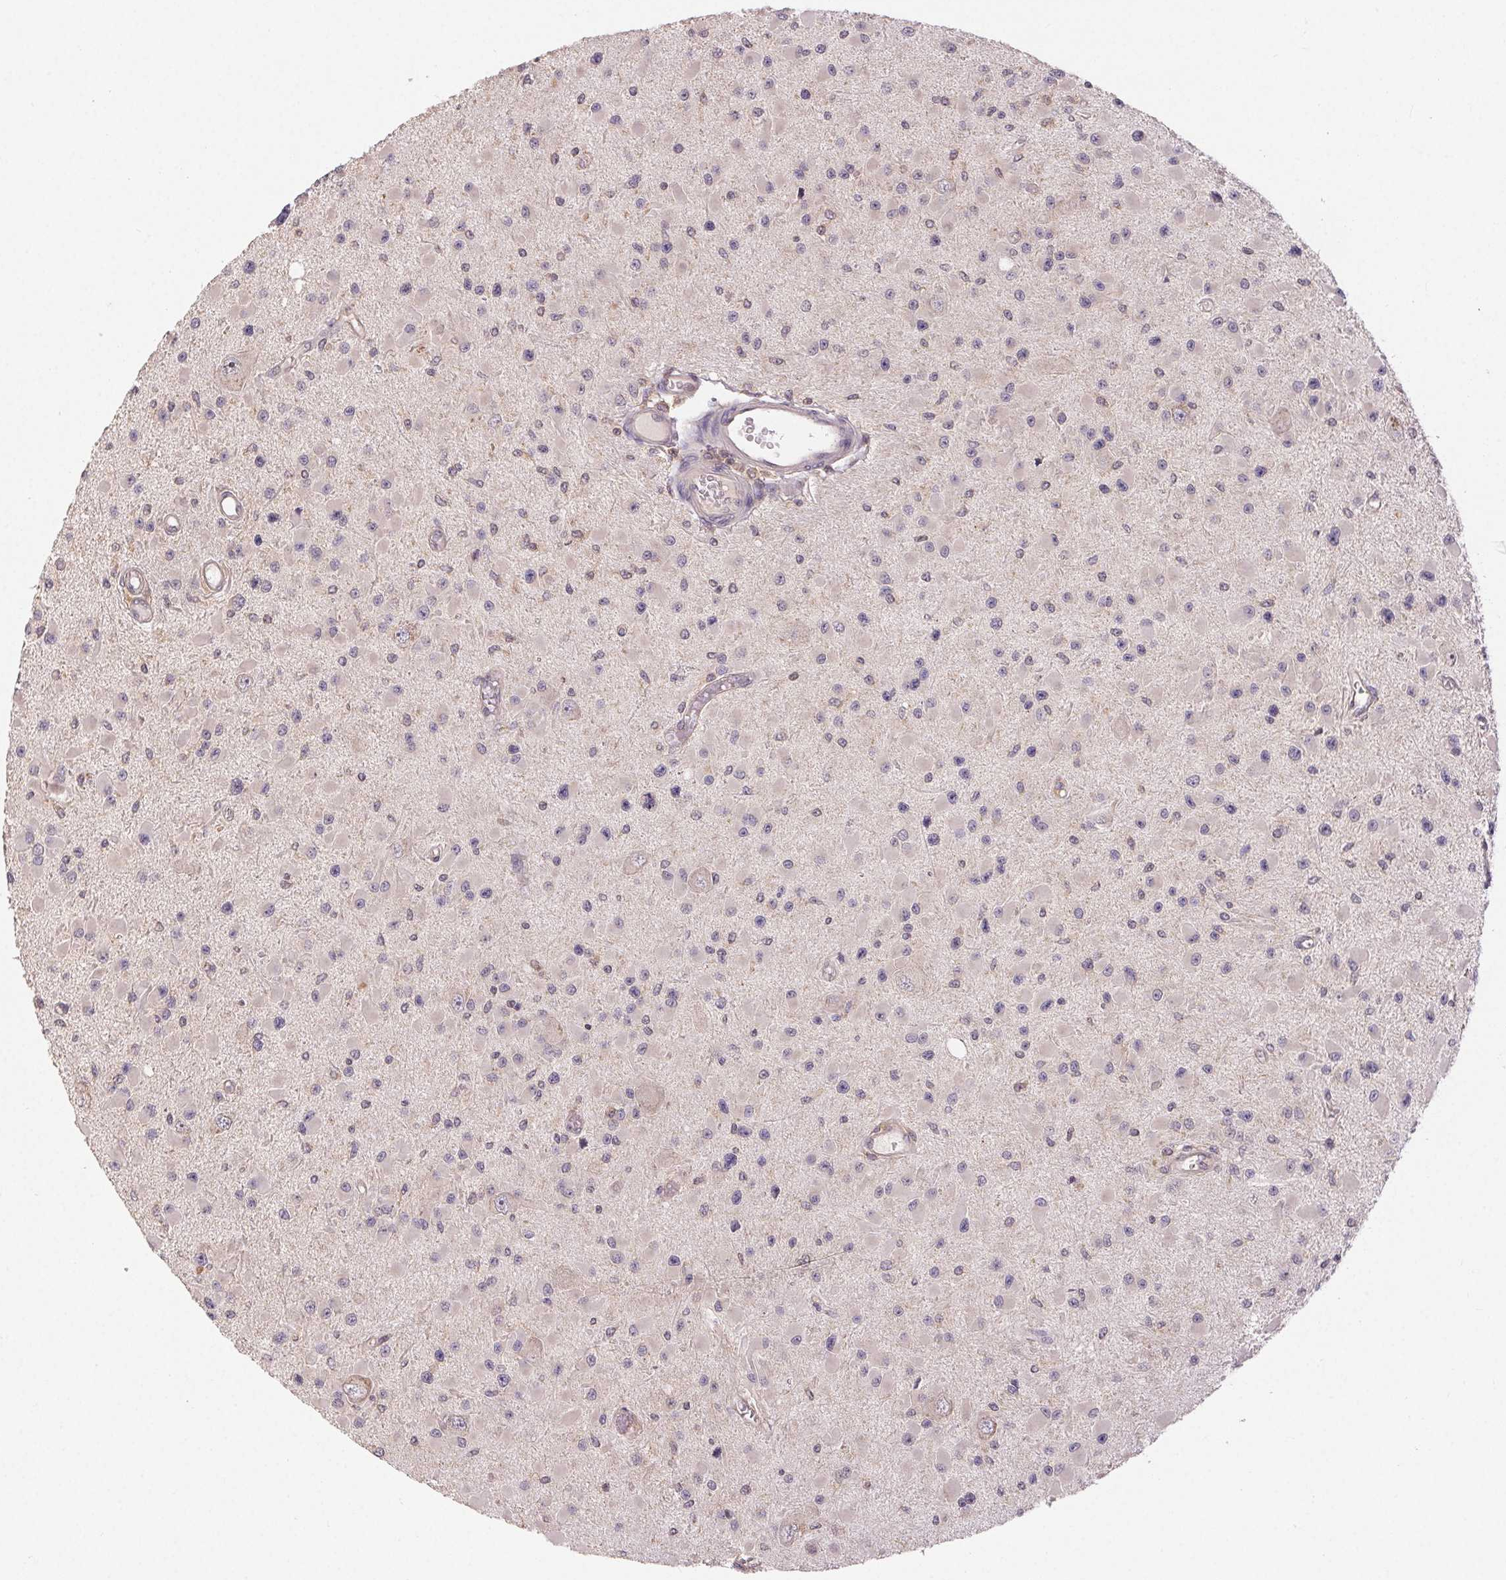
{"staining": {"intensity": "weak", "quantity": "<25%", "location": "cytoplasmic/membranous"}, "tissue": "glioma", "cell_type": "Tumor cells", "image_type": "cancer", "snomed": [{"axis": "morphology", "description": "Glioma, malignant, High grade"}, {"axis": "topography", "description": "Brain"}], "caption": "Protein analysis of glioma exhibits no significant expression in tumor cells.", "gene": "MAPKAPK2", "patient": {"sex": "male", "age": 54}}